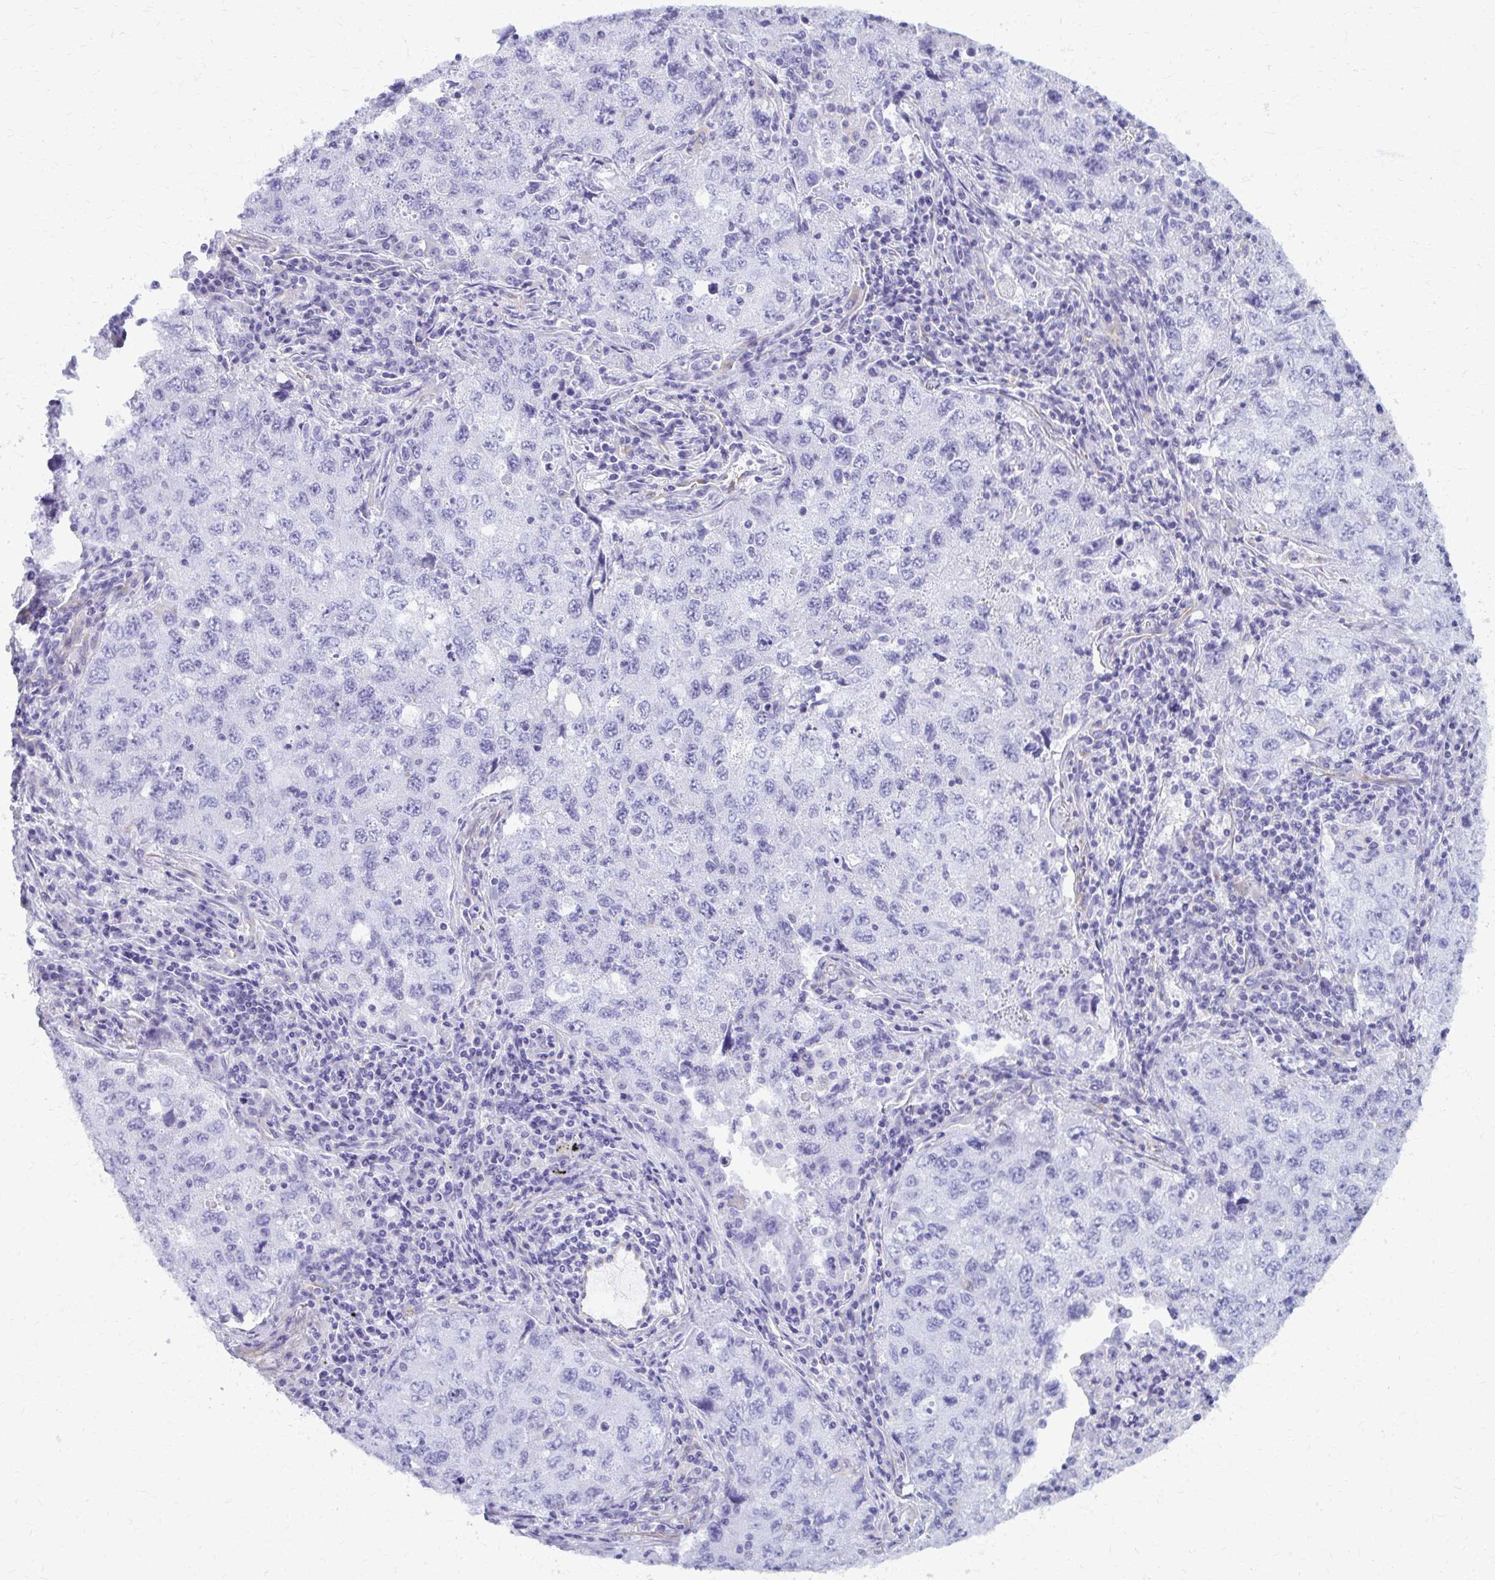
{"staining": {"intensity": "negative", "quantity": "none", "location": "none"}, "tissue": "lung cancer", "cell_type": "Tumor cells", "image_type": "cancer", "snomed": [{"axis": "morphology", "description": "Adenocarcinoma, NOS"}, {"axis": "topography", "description": "Lung"}], "caption": "A micrograph of human adenocarcinoma (lung) is negative for staining in tumor cells.", "gene": "GFAP", "patient": {"sex": "female", "age": 57}}